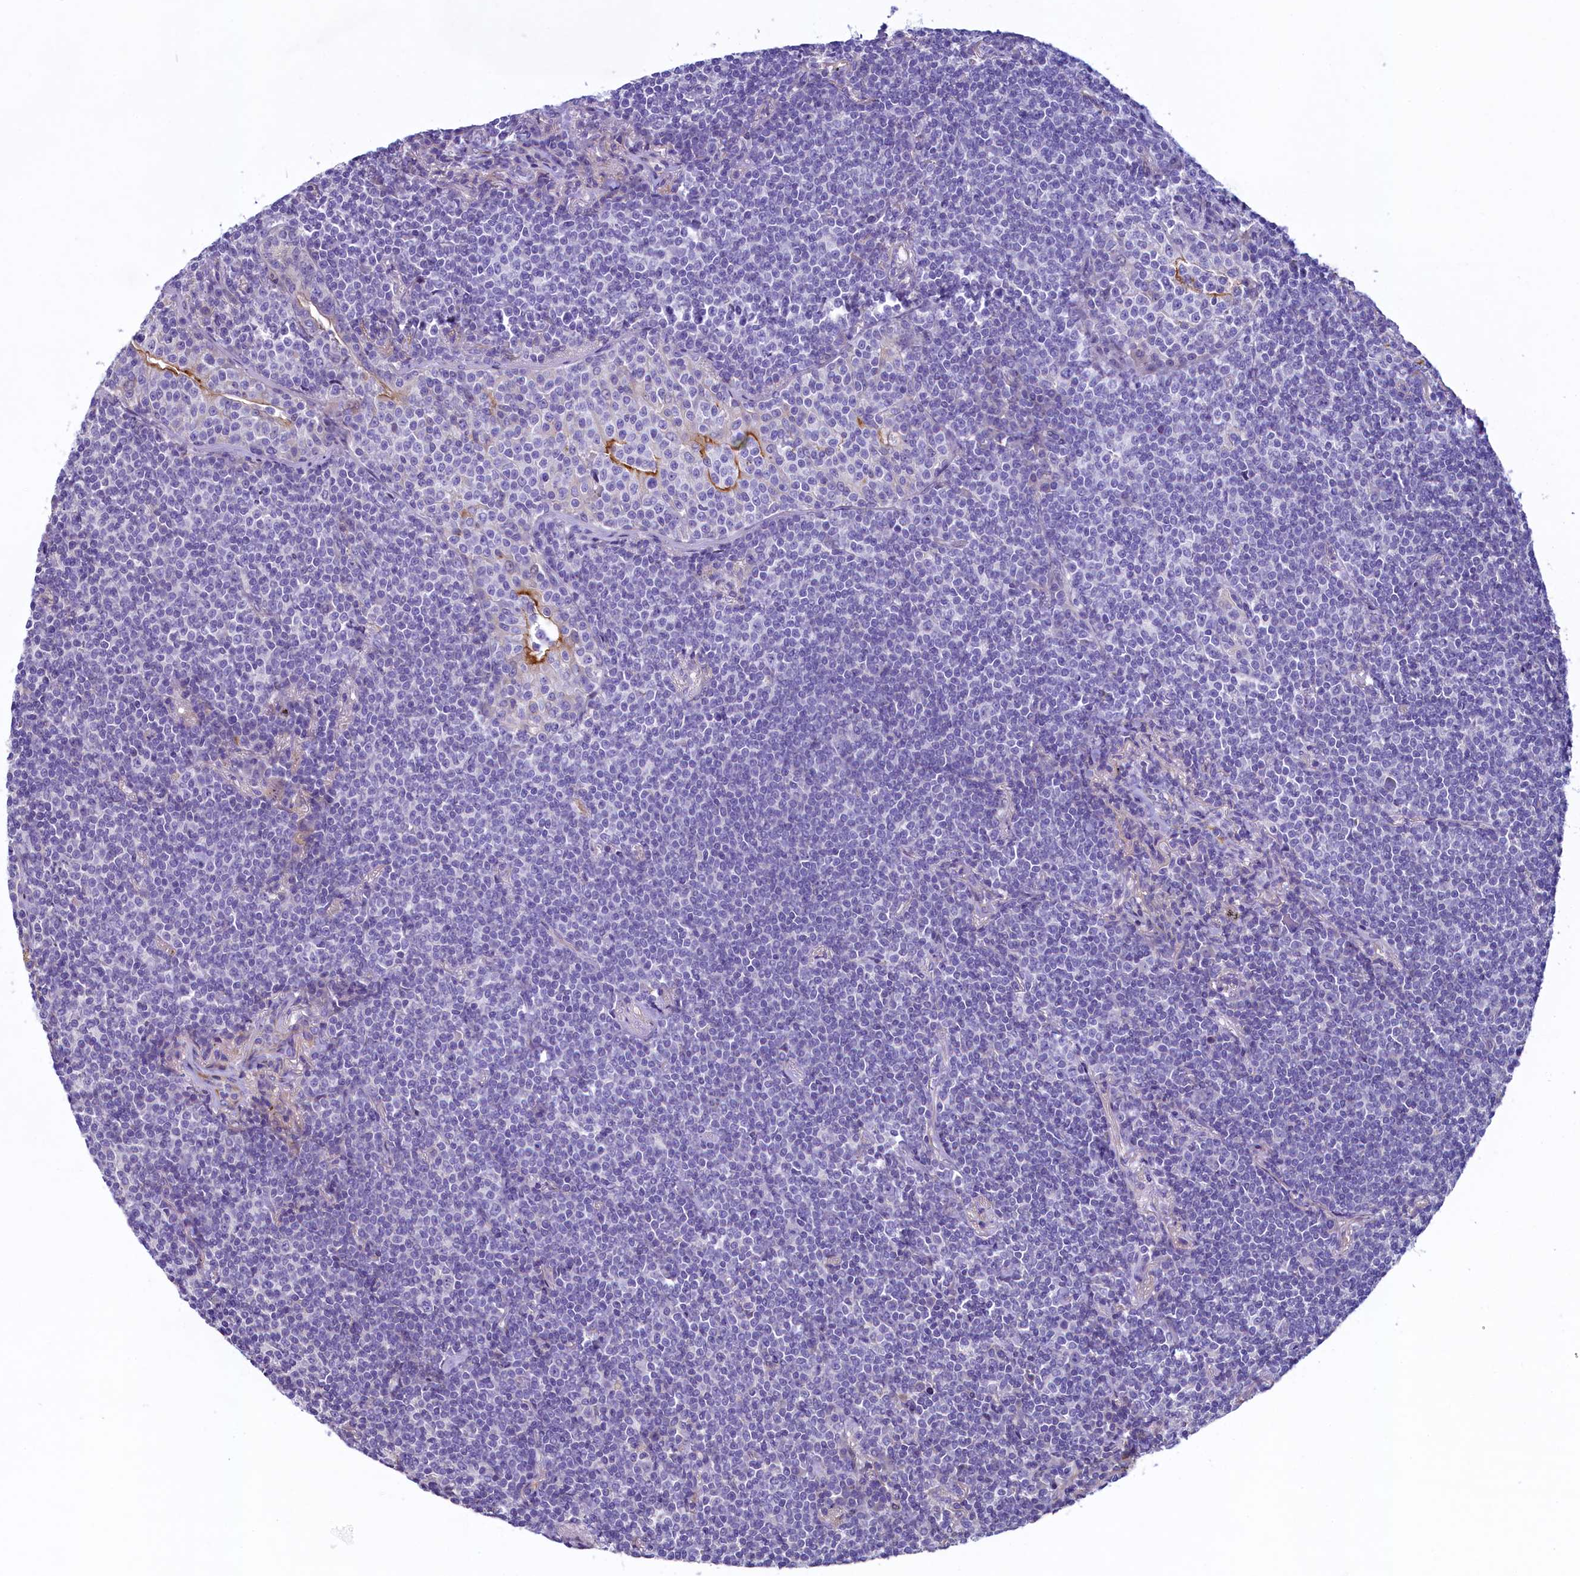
{"staining": {"intensity": "negative", "quantity": "none", "location": "none"}, "tissue": "lymphoma", "cell_type": "Tumor cells", "image_type": "cancer", "snomed": [{"axis": "morphology", "description": "Malignant lymphoma, non-Hodgkin's type, Low grade"}, {"axis": "topography", "description": "Lung"}], "caption": "This is an IHC histopathology image of lymphoma. There is no expression in tumor cells.", "gene": "KRBOX5", "patient": {"sex": "female", "age": 71}}